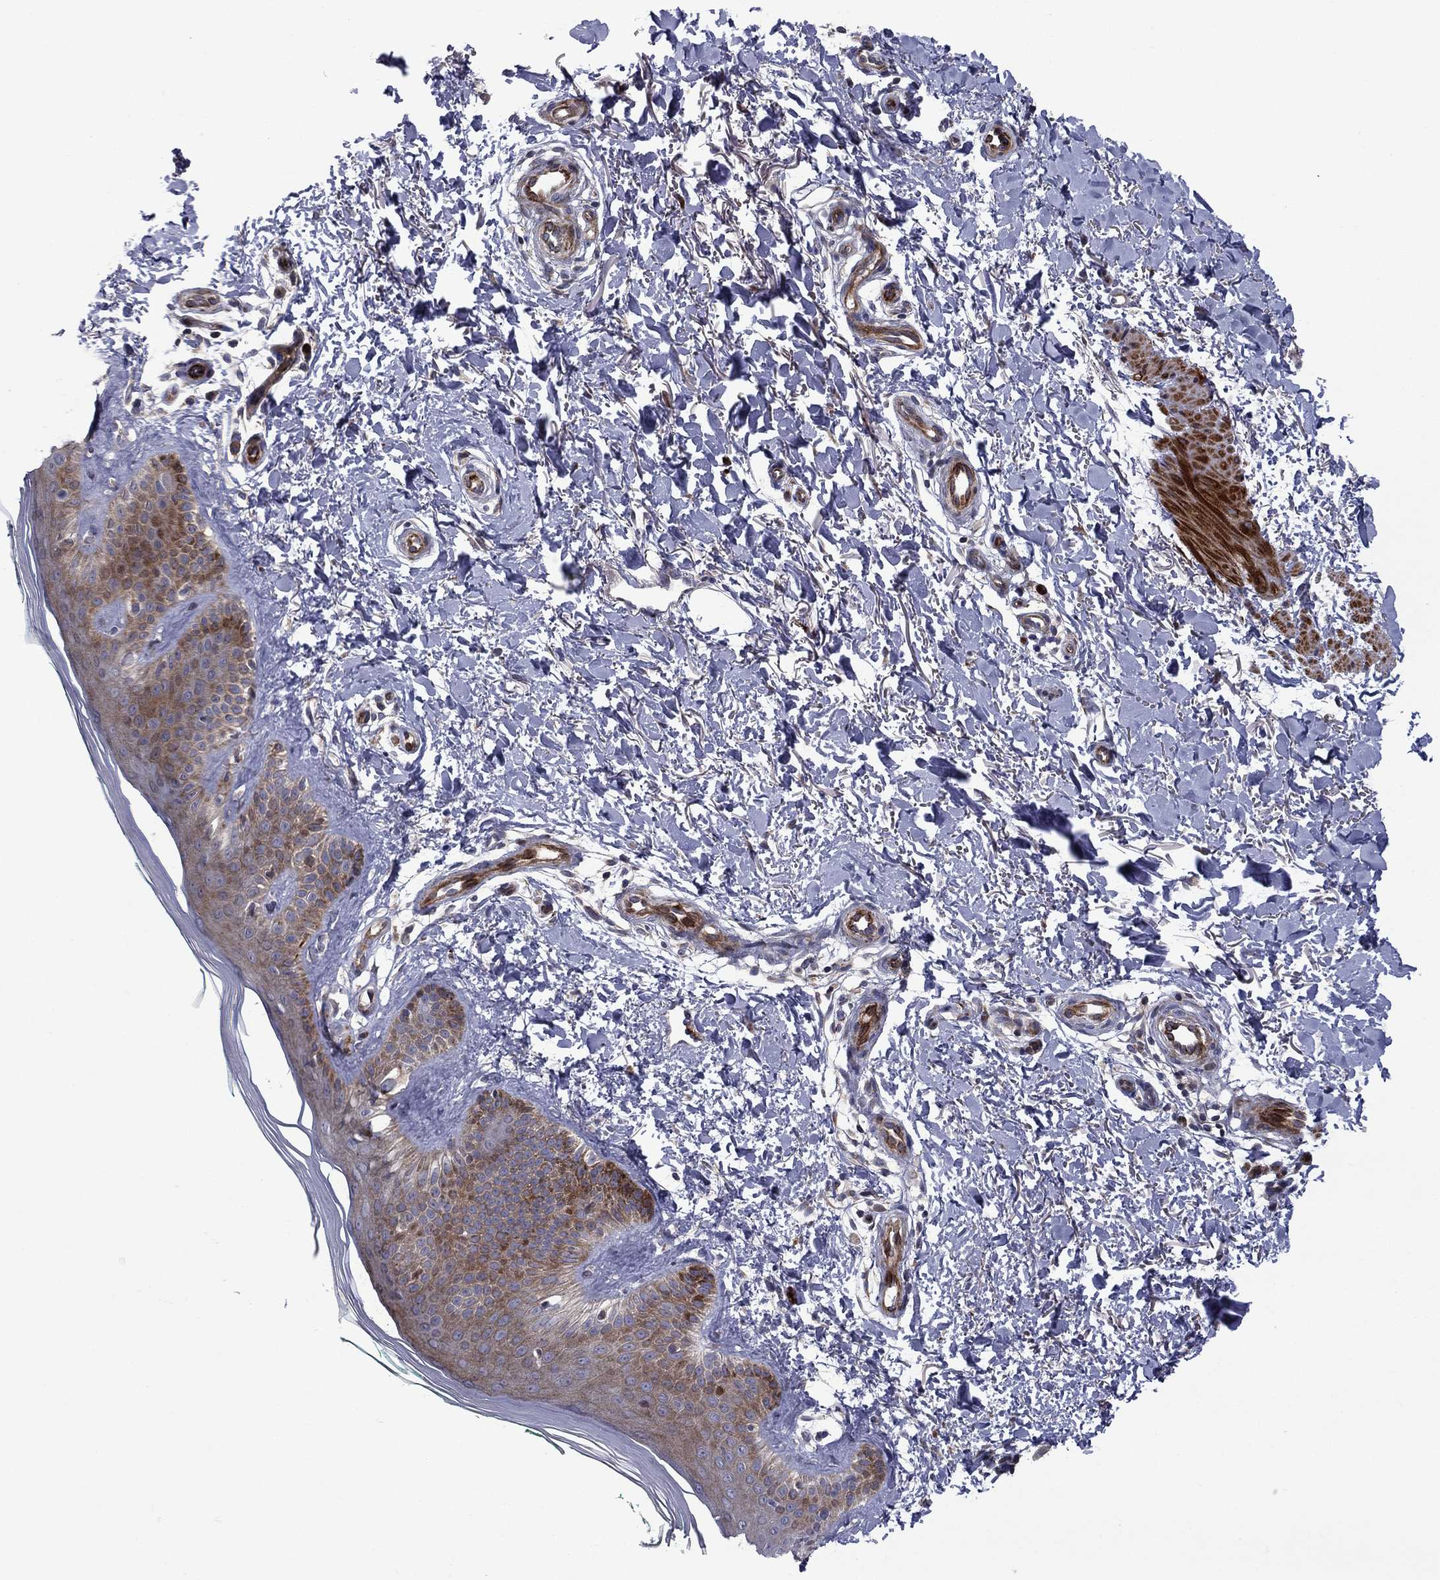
{"staining": {"intensity": "negative", "quantity": "none", "location": "none"}, "tissue": "skin", "cell_type": "Fibroblasts", "image_type": "normal", "snomed": [{"axis": "morphology", "description": "Normal tissue, NOS"}, {"axis": "morphology", "description": "Inflammation, NOS"}, {"axis": "morphology", "description": "Fibrosis, NOS"}, {"axis": "topography", "description": "Skin"}], "caption": "Fibroblasts show no significant expression in unremarkable skin. Brightfield microscopy of immunohistochemistry stained with DAB (brown) and hematoxylin (blue), captured at high magnification.", "gene": "MIOS", "patient": {"sex": "male", "age": 71}}